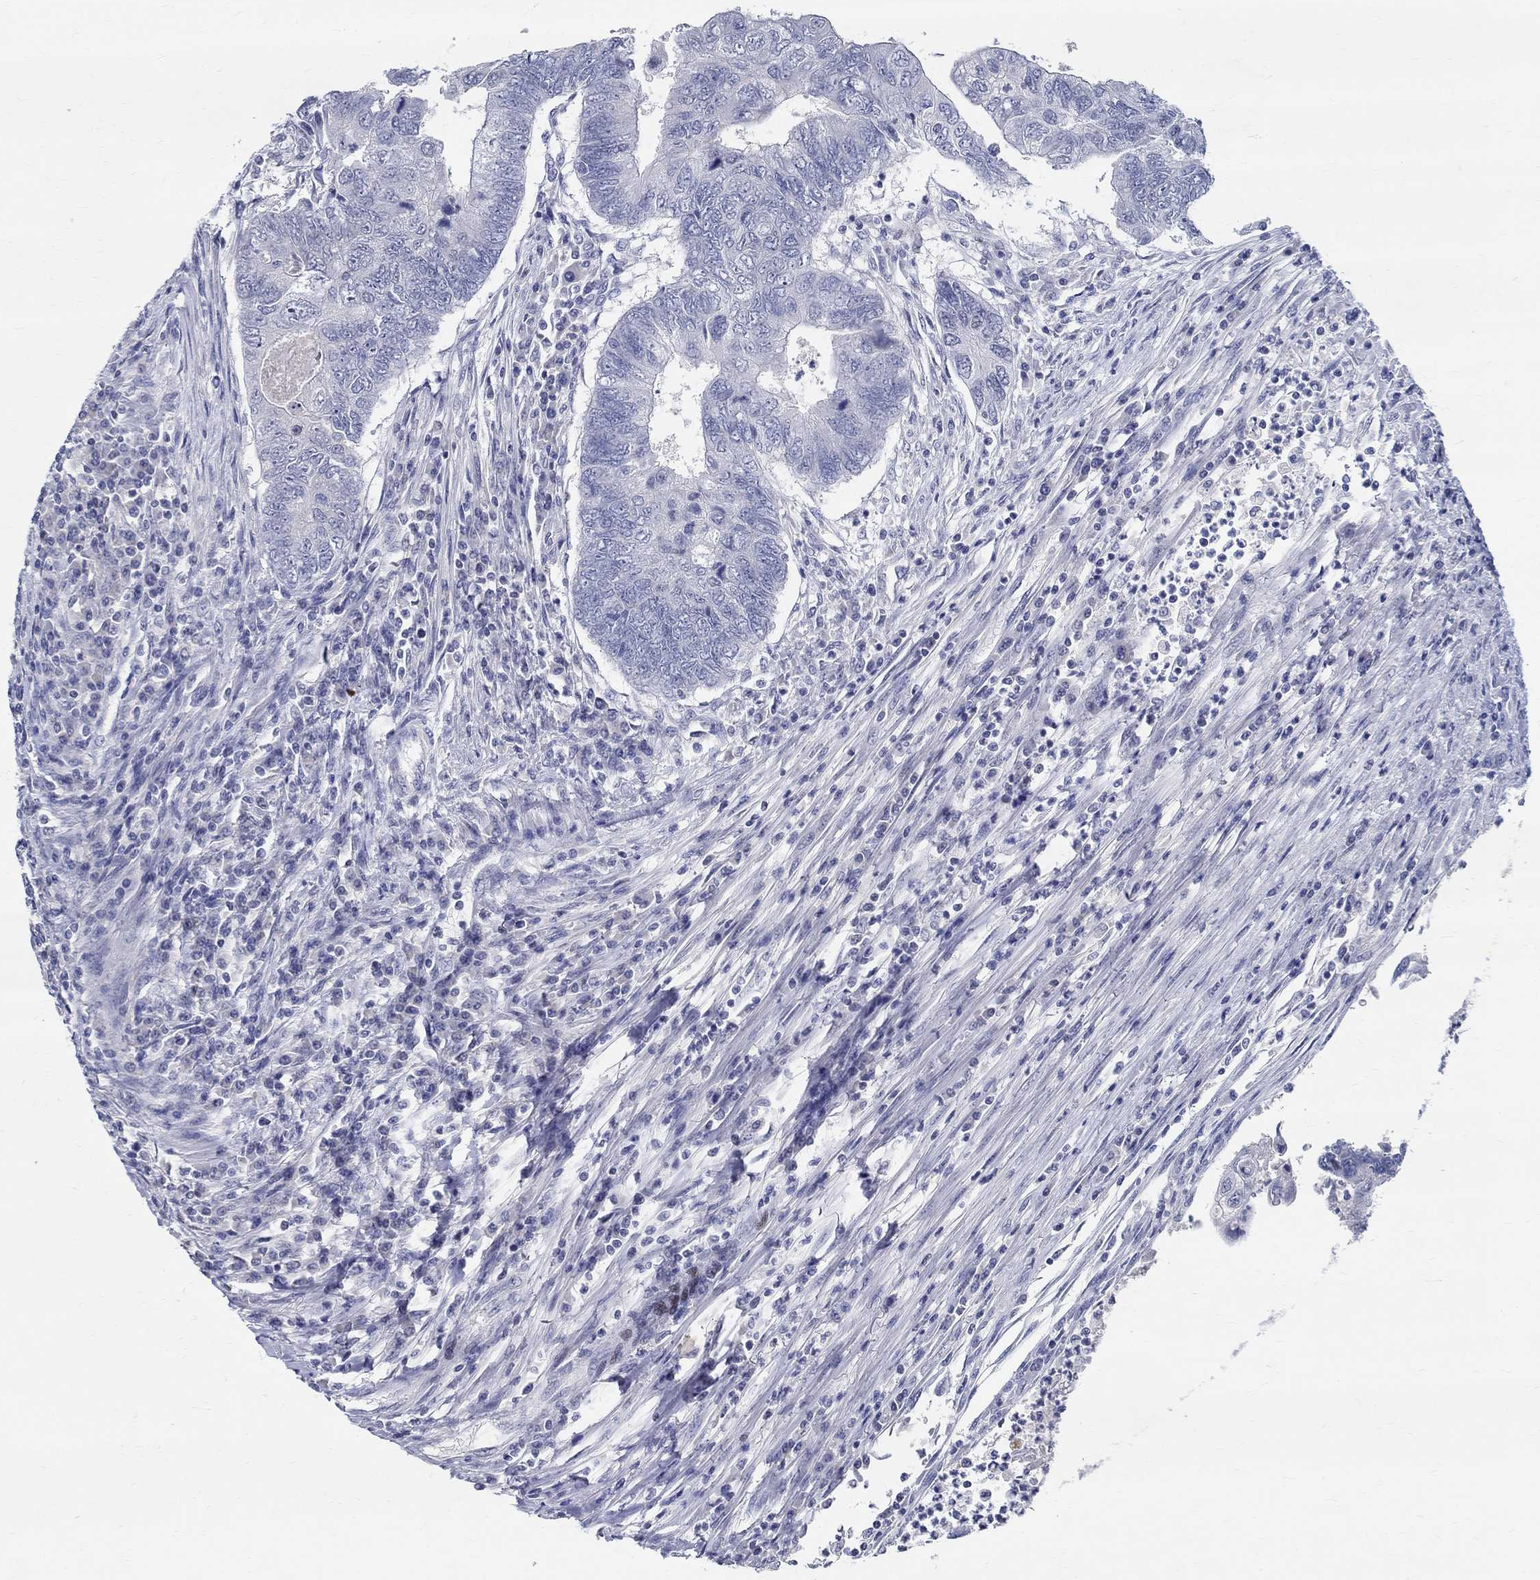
{"staining": {"intensity": "negative", "quantity": "none", "location": "none"}, "tissue": "colorectal cancer", "cell_type": "Tumor cells", "image_type": "cancer", "snomed": [{"axis": "morphology", "description": "Adenocarcinoma, NOS"}, {"axis": "topography", "description": "Colon"}], "caption": "The micrograph displays no staining of tumor cells in colorectal cancer (adenocarcinoma).", "gene": "CETN1", "patient": {"sex": "female", "age": 67}}